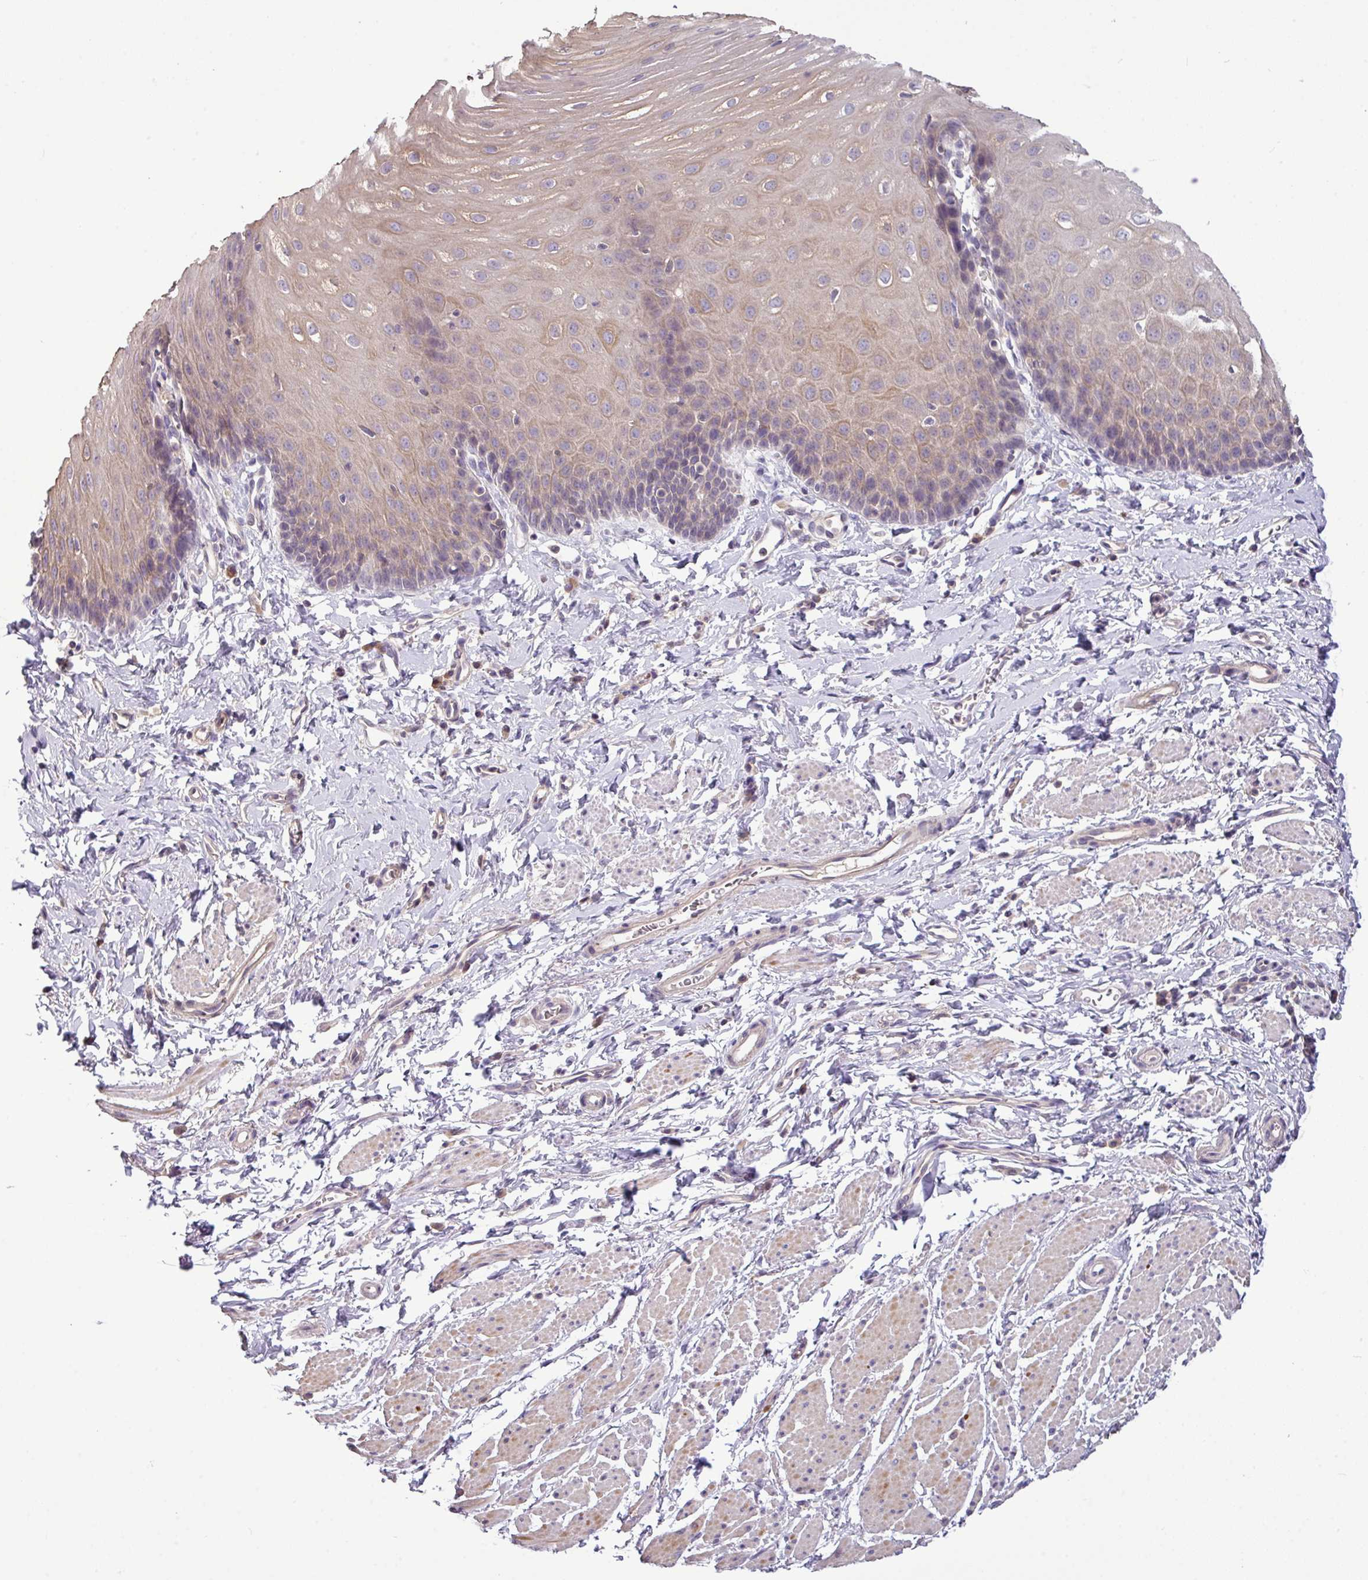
{"staining": {"intensity": "moderate", "quantity": "<25%", "location": "cytoplasmic/membranous"}, "tissue": "esophagus", "cell_type": "Squamous epithelial cells", "image_type": "normal", "snomed": [{"axis": "morphology", "description": "Normal tissue, NOS"}, {"axis": "topography", "description": "Esophagus"}], "caption": "Protein staining of unremarkable esophagus exhibits moderate cytoplasmic/membranous staining in approximately <25% of squamous epithelial cells.", "gene": "TMEM62", "patient": {"sex": "male", "age": 70}}